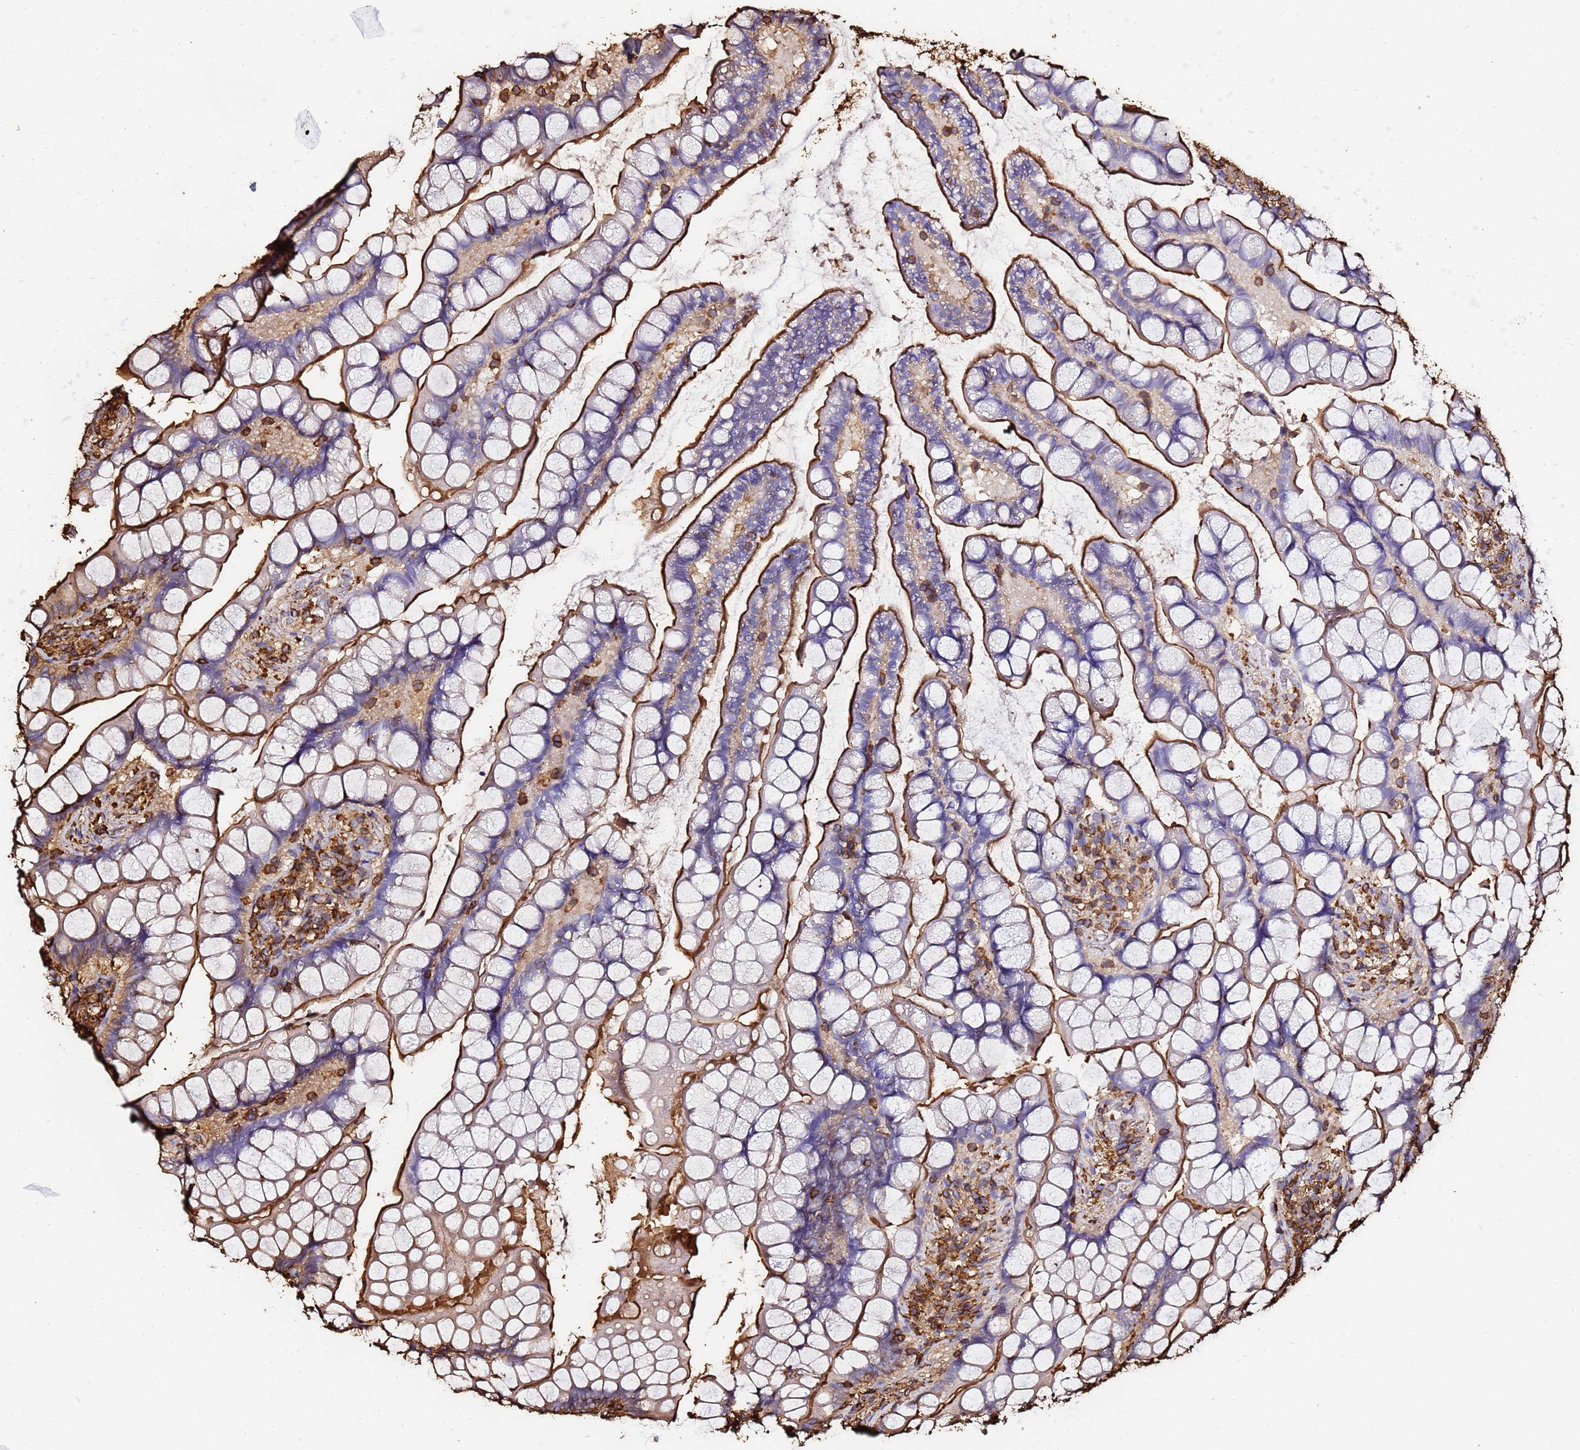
{"staining": {"intensity": "strong", "quantity": ">75%", "location": "cytoplasmic/membranous"}, "tissue": "small intestine", "cell_type": "Glandular cells", "image_type": "normal", "snomed": [{"axis": "morphology", "description": "Normal tissue, NOS"}, {"axis": "topography", "description": "Small intestine"}], "caption": "A brown stain labels strong cytoplasmic/membranous staining of a protein in glandular cells of benign small intestine. Immunohistochemistry (ihc) stains the protein in brown and the nuclei are stained blue.", "gene": "ACTA1", "patient": {"sex": "male", "age": 70}}